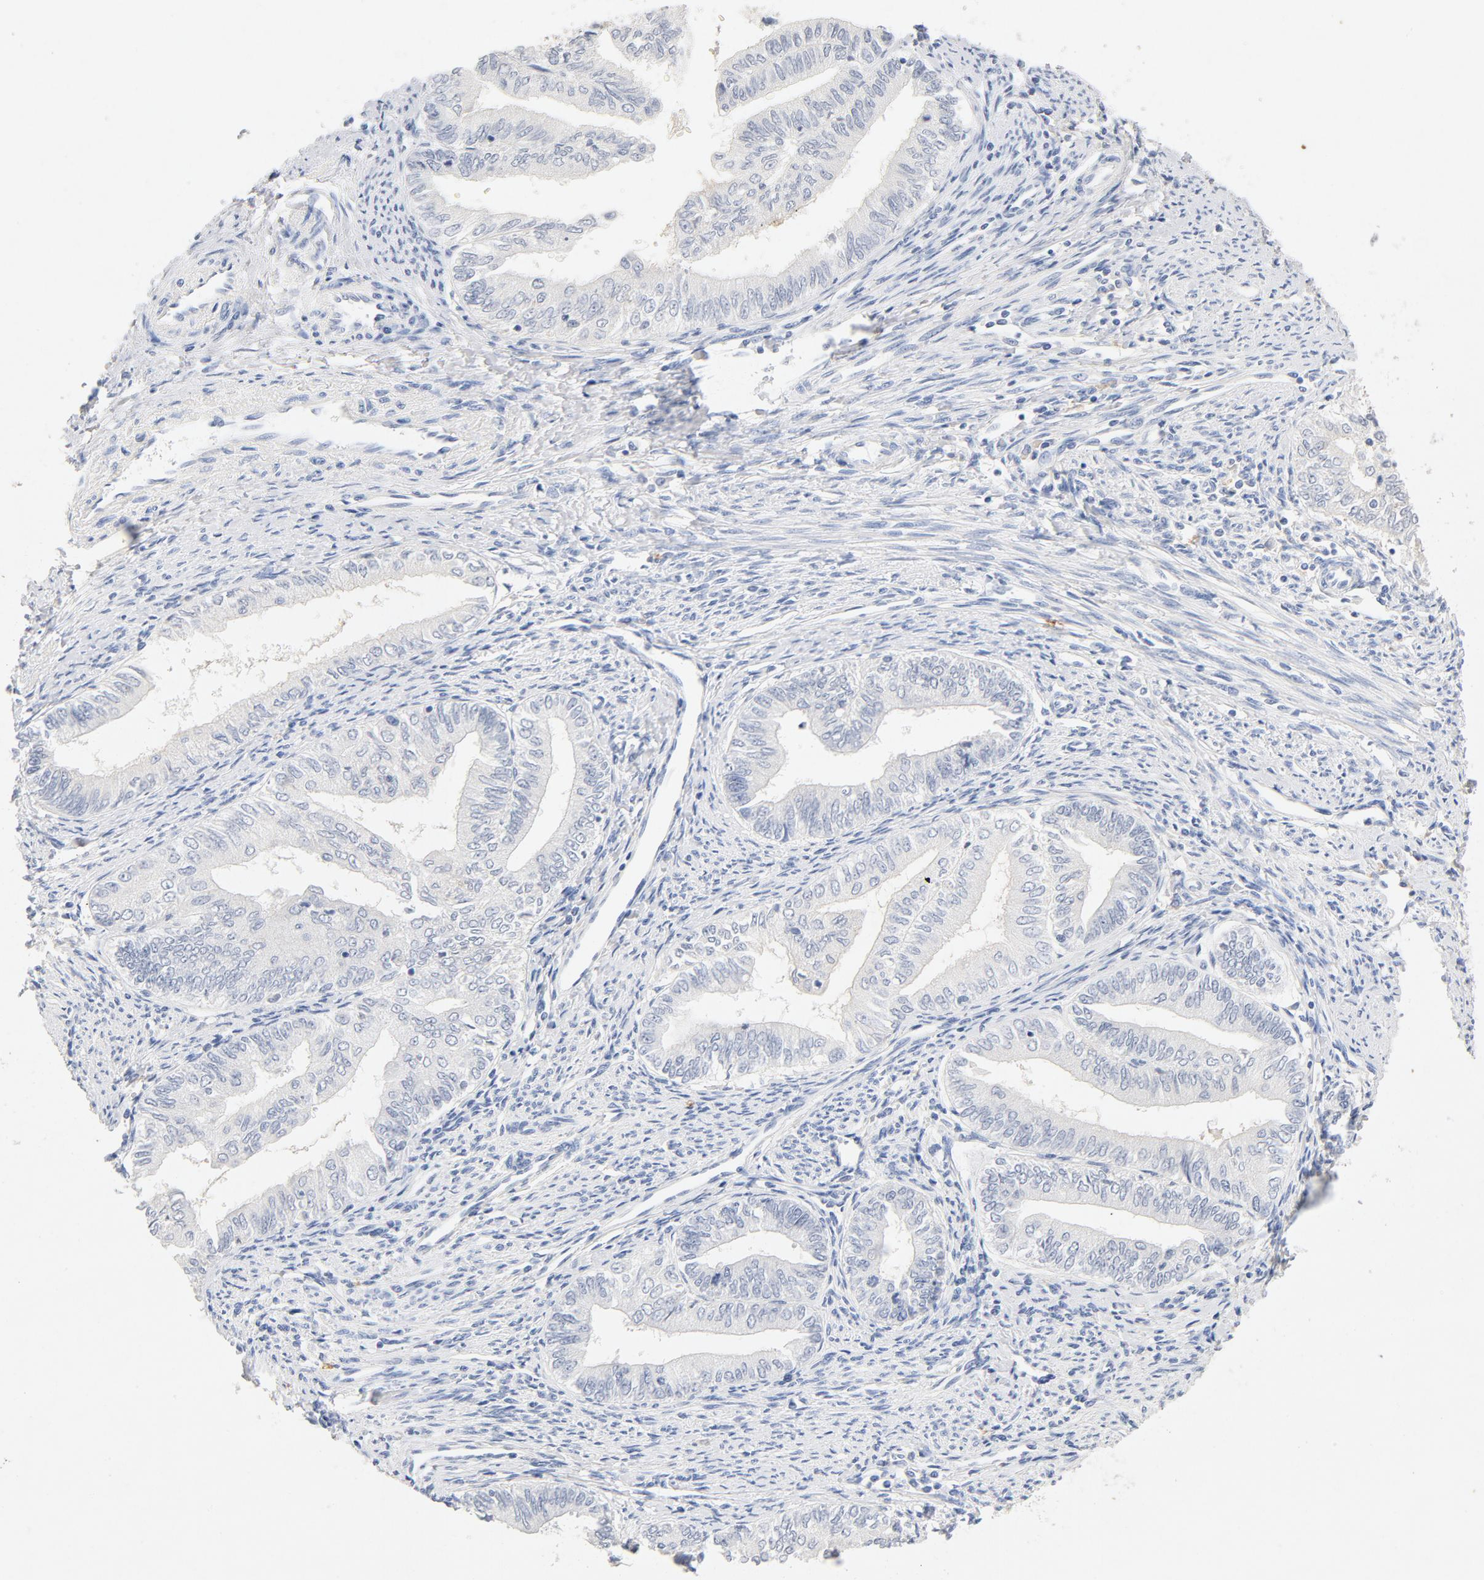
{"staining": {"intensity": "negative", "quantity": "none", "location": "none"}, "tissue": "endometrial cancer", "cell_type": "Tumor cells", "image_type": "cancer", "snomed": [{"axis": "morphology", "description": "Adenocarcinoma, NOS"}, {"axis": "topography", "description": "Endometrium"}], "caption": "DAB immunohistochemical staining of adenocarcinoma (endometrial) demonstrates no significant staining in tumor cells.", "gene": "STAT1", "patient": {"sex": "female", "age": 66}}